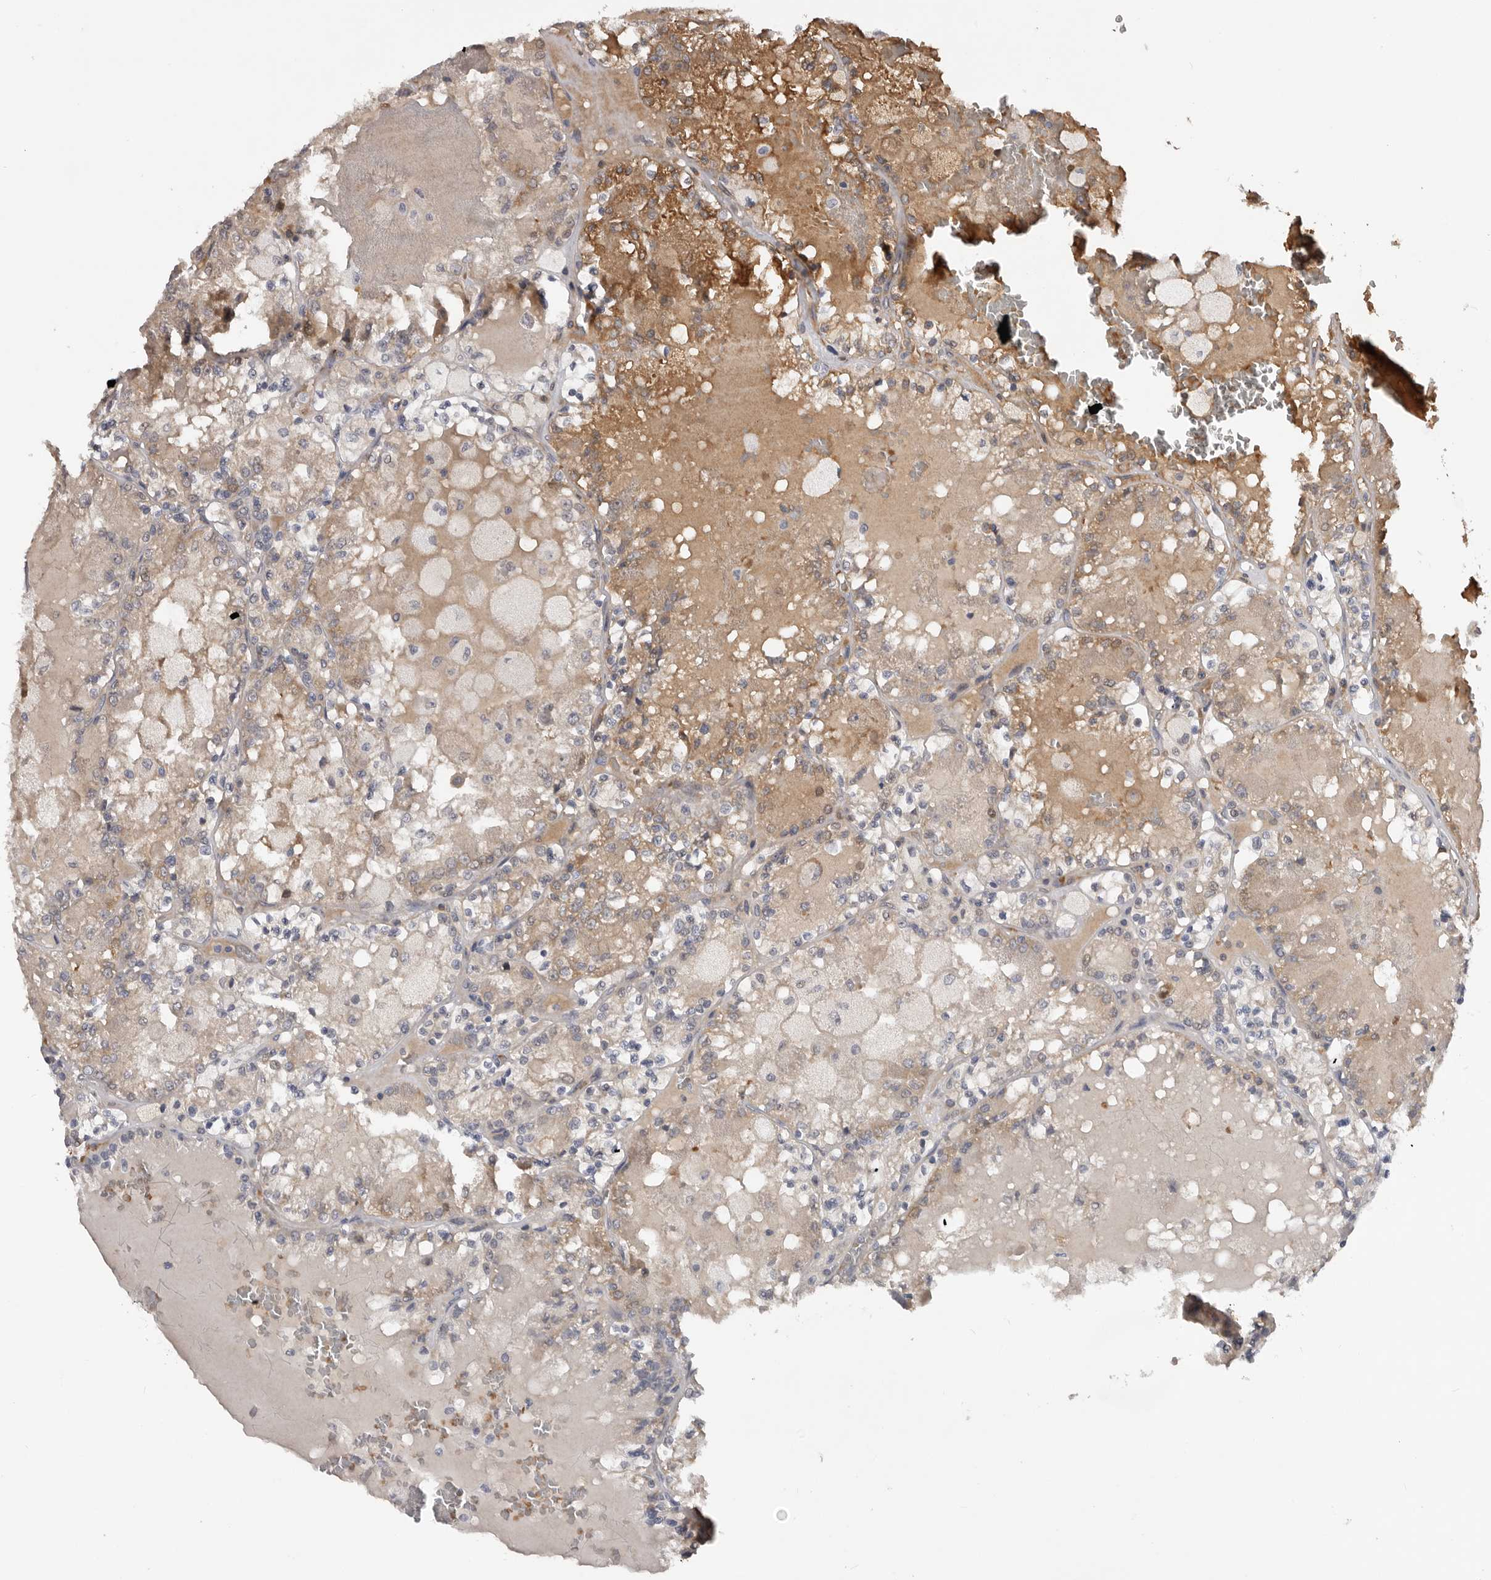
{"staining": {"intensity": "weak", "quantity": ">75%", "location": "cytoplasmic/membranous"}, "tissue": "renal cancer", "cell_type": "Tumor cells", "image_type": "cancer", "snomed": [{"axis": "morphology", "description": "Adenocarcinoma, NOS"}, {"axis": "topography", "description": "Kidney"}], "caption": "Immunohistochemical staining of human renal cancer (adenocarcinoma) reveals weak cytoplasmic/membranous protein positivity in approximately >75% of tumor cells.", "gene": "TNR", "patient": {"sex": "female", "age": 56}}